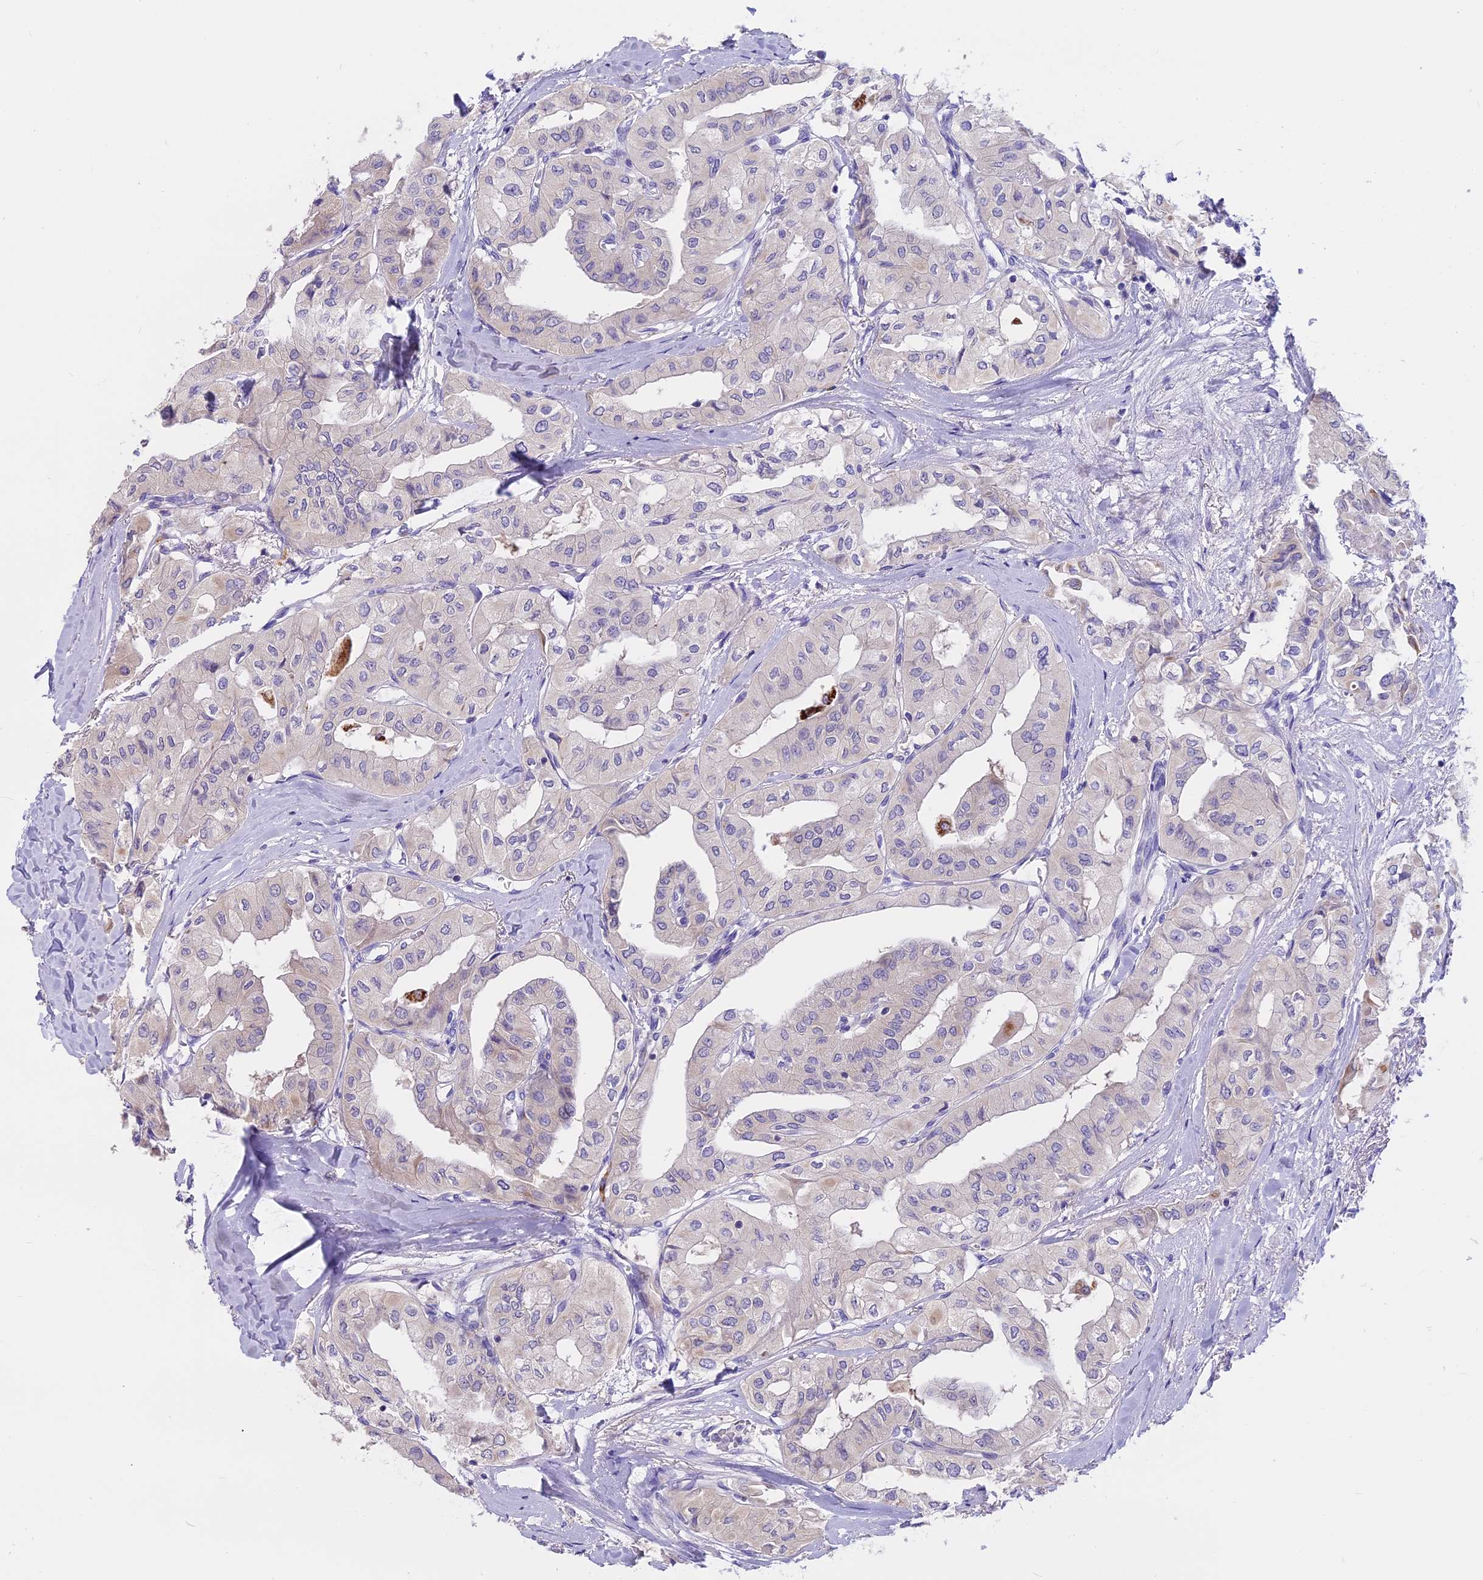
{"staining": {"intensity": "negative", "quantity": "none", "location": "none"}, "tissue": "thyroid cancer", "cell_type": "Tumor cells", "image_type": "cancer", "snomed": [{"axis": "morphology", "description": "Papillary adenocarcinoma, NOS"}, {"axis": "topography", "description": "Thyroid gland"}], "caption": "This is a image of immunohistochemistry (IHC) staining of papillary adenocarcinoma (thyroid), which shows no staining in tumor cells. The staining is performed using DAB (3,3'-diaminobenzidine) brown chromogen with nuclei counter-stained in using hematoxylin.", "gene": "LYPD6", "patient": {"sex": "female", "age": 59}}